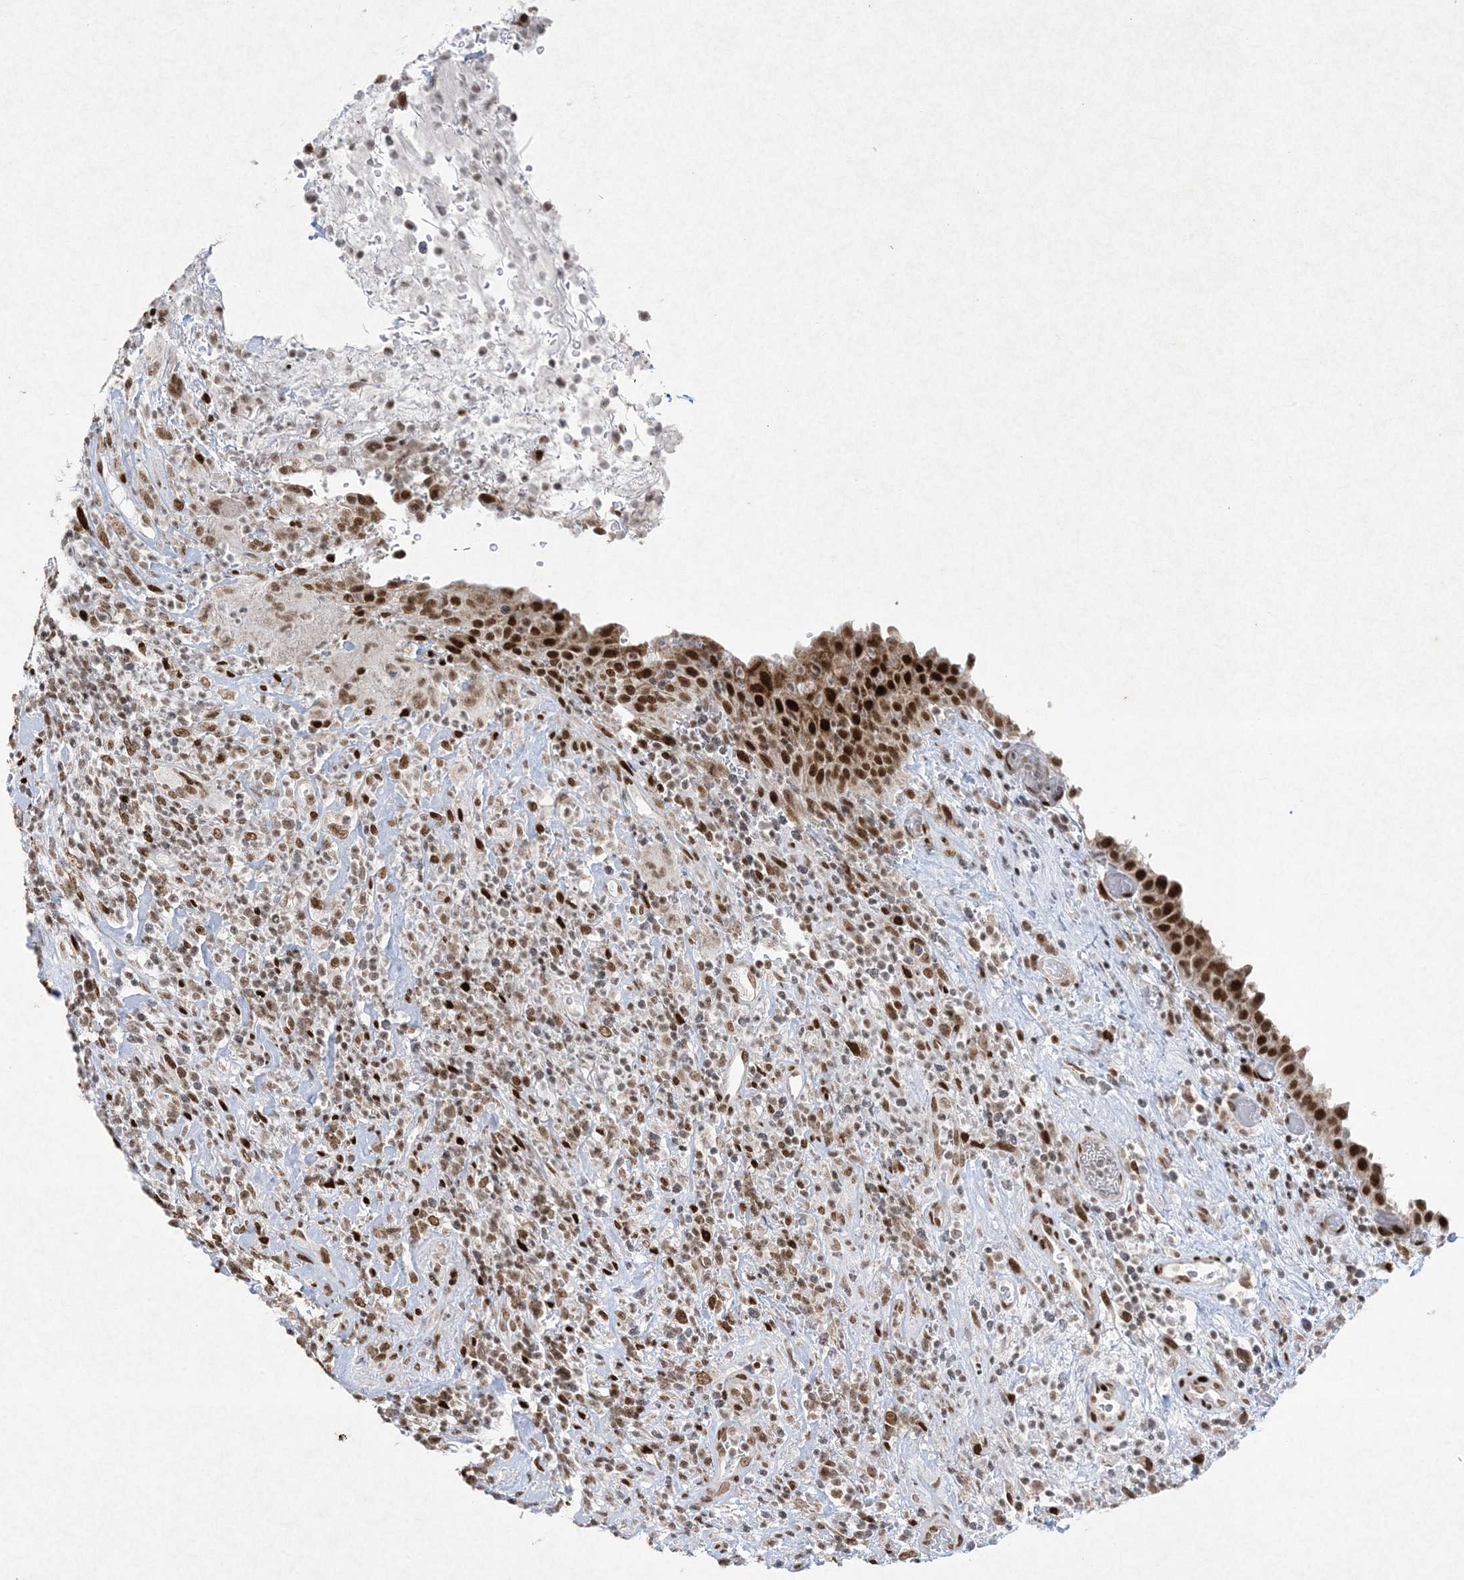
{"staining": {"intensity": "strong", "quantity": ">75%", "location": "nuclear"}, "tissue": "urinary bladder", "cell_type": "Urothelial cells", "image_type": "normal", "snomed": [{"axis": "morphology", "description": "Normal tissue, NOS"}, {"axis": "morphology", "description": "Inflammation, NOS"}, {"axis": "topography", "description": "Urinary bladder"}], "caption": "The histopathology image demonstrates immunohistochemical staining of unremarkable urinary bladder. There is strong nuclear expression is identified in about >75% of urothelial cells.", "gene": "PKNOX2", "patient": {"sex": "female", "age": 75}}